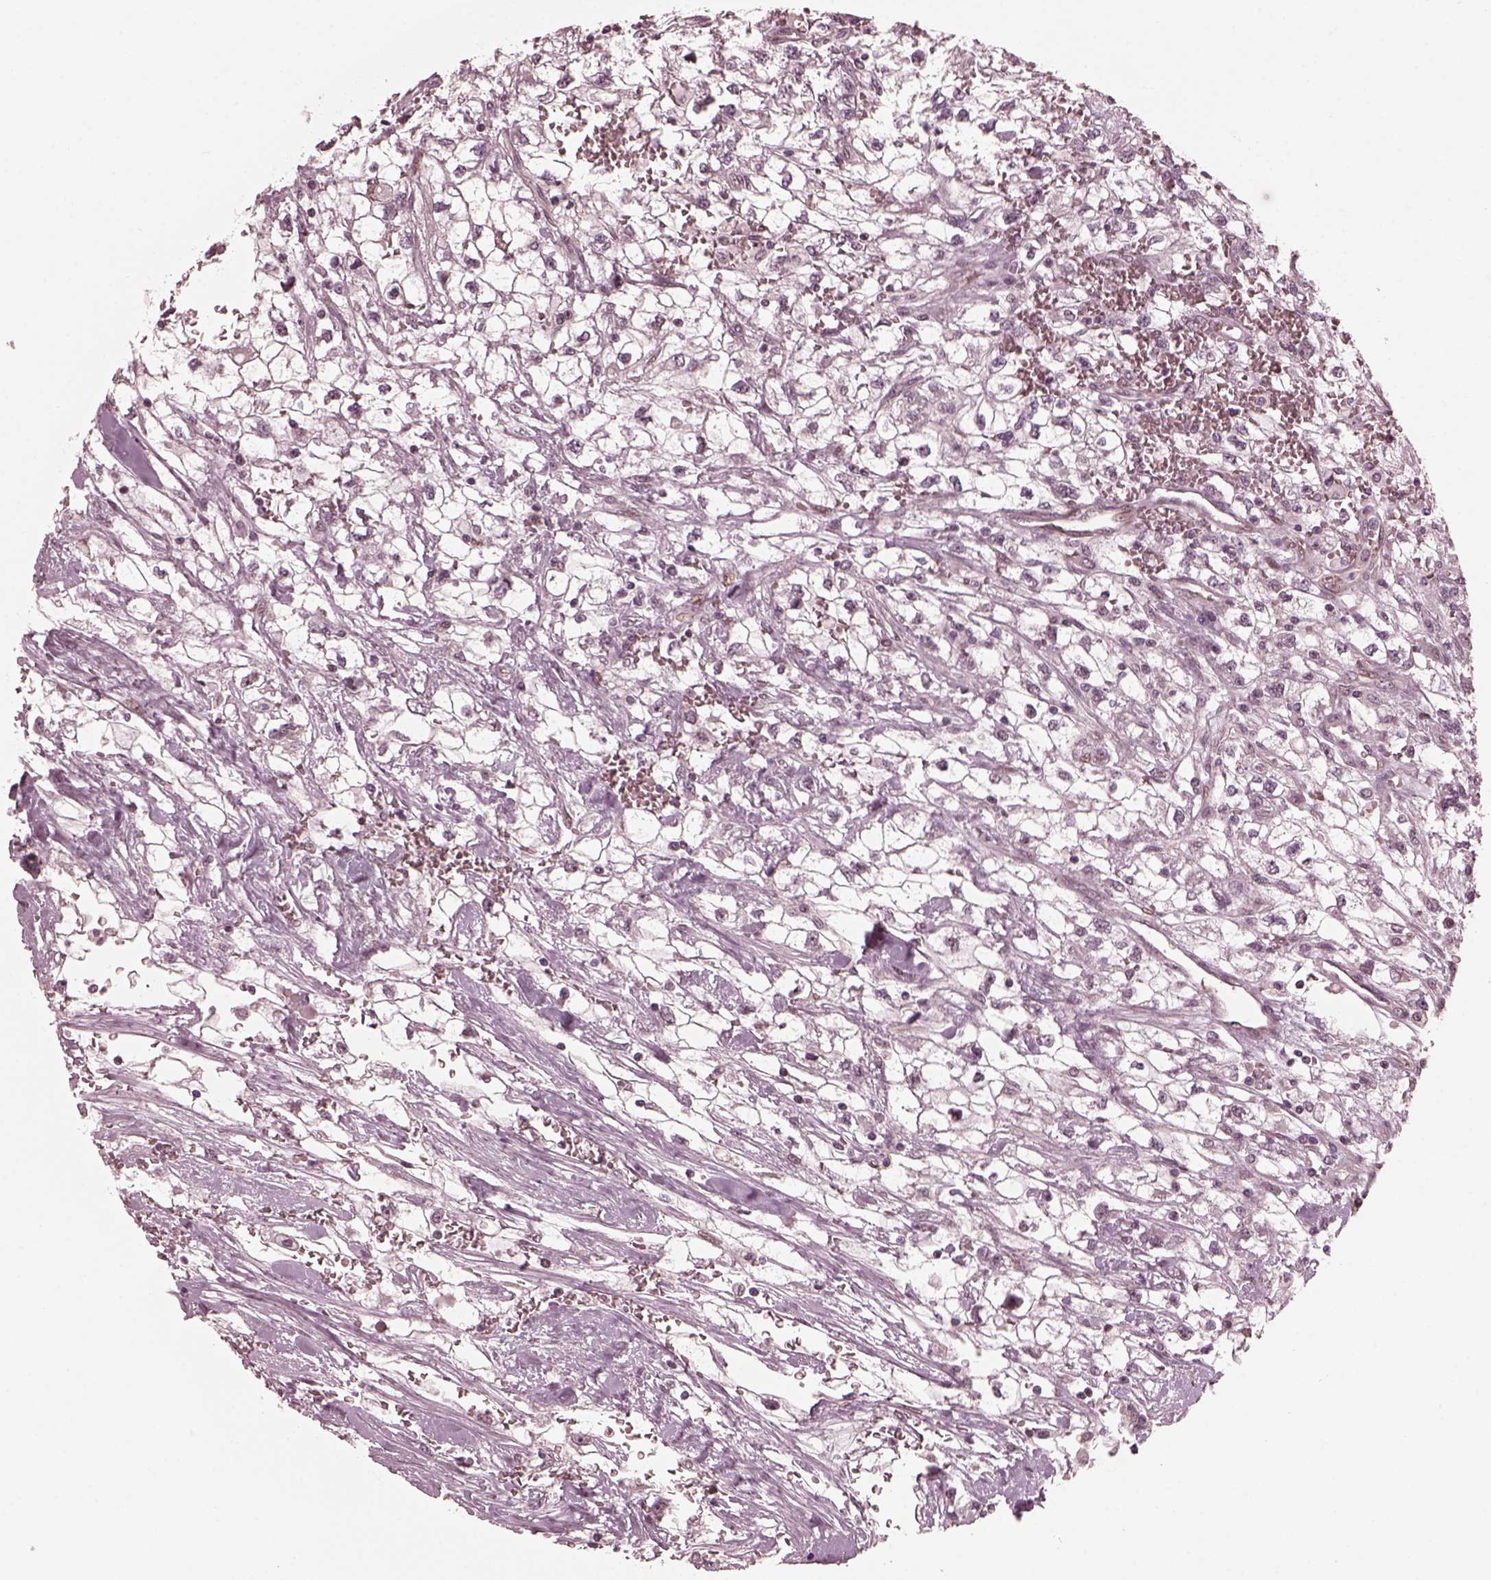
{"staining": {"intensity": "negative", "quantity": "none", "location": "none"}, "tissue": "renal cancer", "cell_type": "Tumor cells", "image_type": "cancer", "snomed": [{"axis": "morphology", "description": "Adenocarcinoma, NOS"}, {"axis": "topography", "description": "Kidney"}], "caption": "This is an immunohistochemistry (IHC) photomicrograph of human adenocarcinoma (renal). There is no expression in tumor cells.", "gene": "TRIB3", "patient": {"sex": "male", "age": 59}}